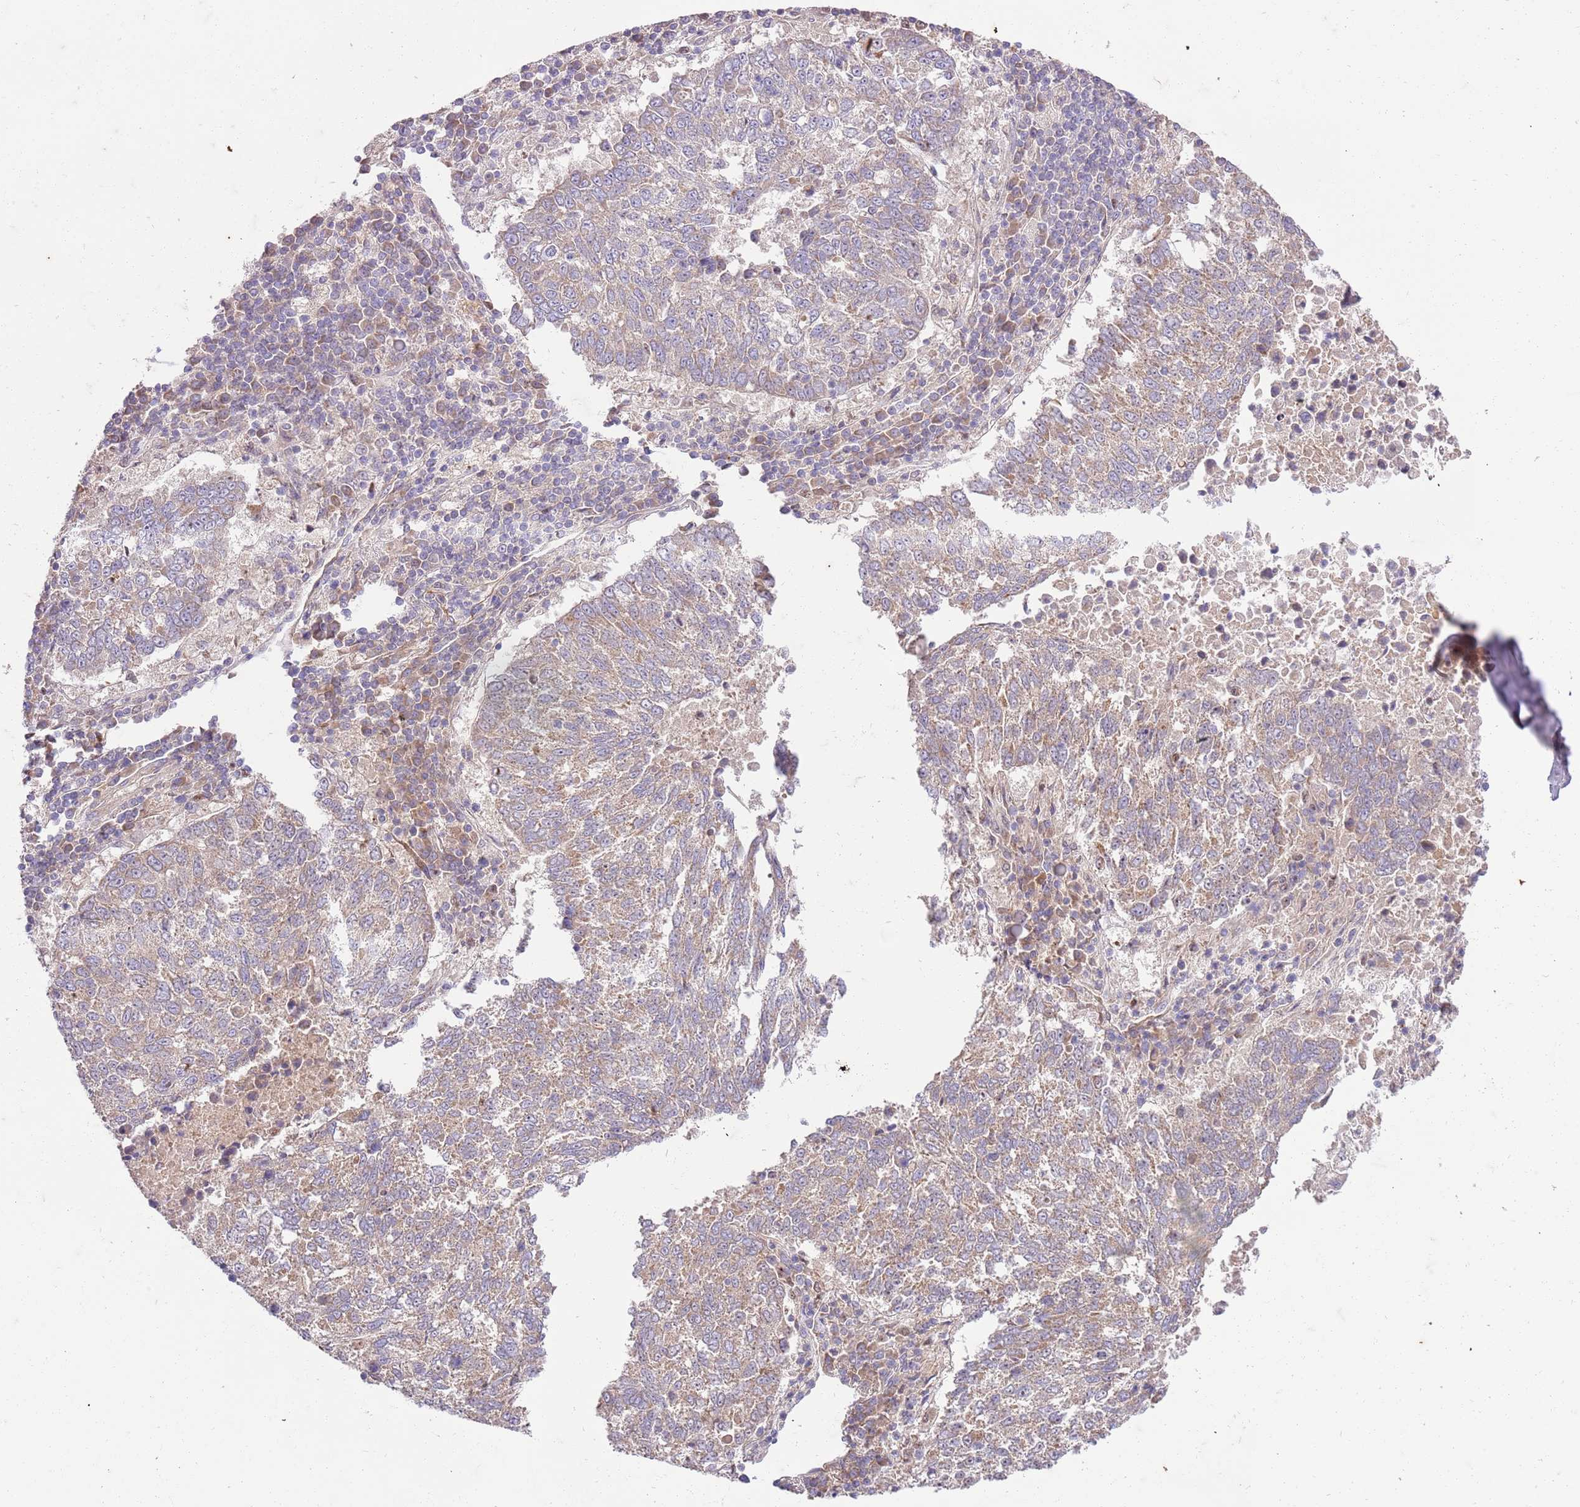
{"staining": {"intensity": "weak", "quantity": ">75%", "location": "cytoplasmic/membranous"}, "tissue": "lung cancer", "cell_type": "Tumor cells", "image_type": "cancer", "snomed": [{"axis": "morphology", "description": "Squamous cell carcinoma, NOS"}, {"axis": "topography", "description": "Lung"}], "caption": "A histopathology image showing weak cytoplasmic/membranous positivity in approximately >75% of tumor cells in squamous cell carcinoma (lung), as visualized by brown immunohistochemical staining.", "gene": "OSBP", "patient": {"sex": "male", "age": 73}}